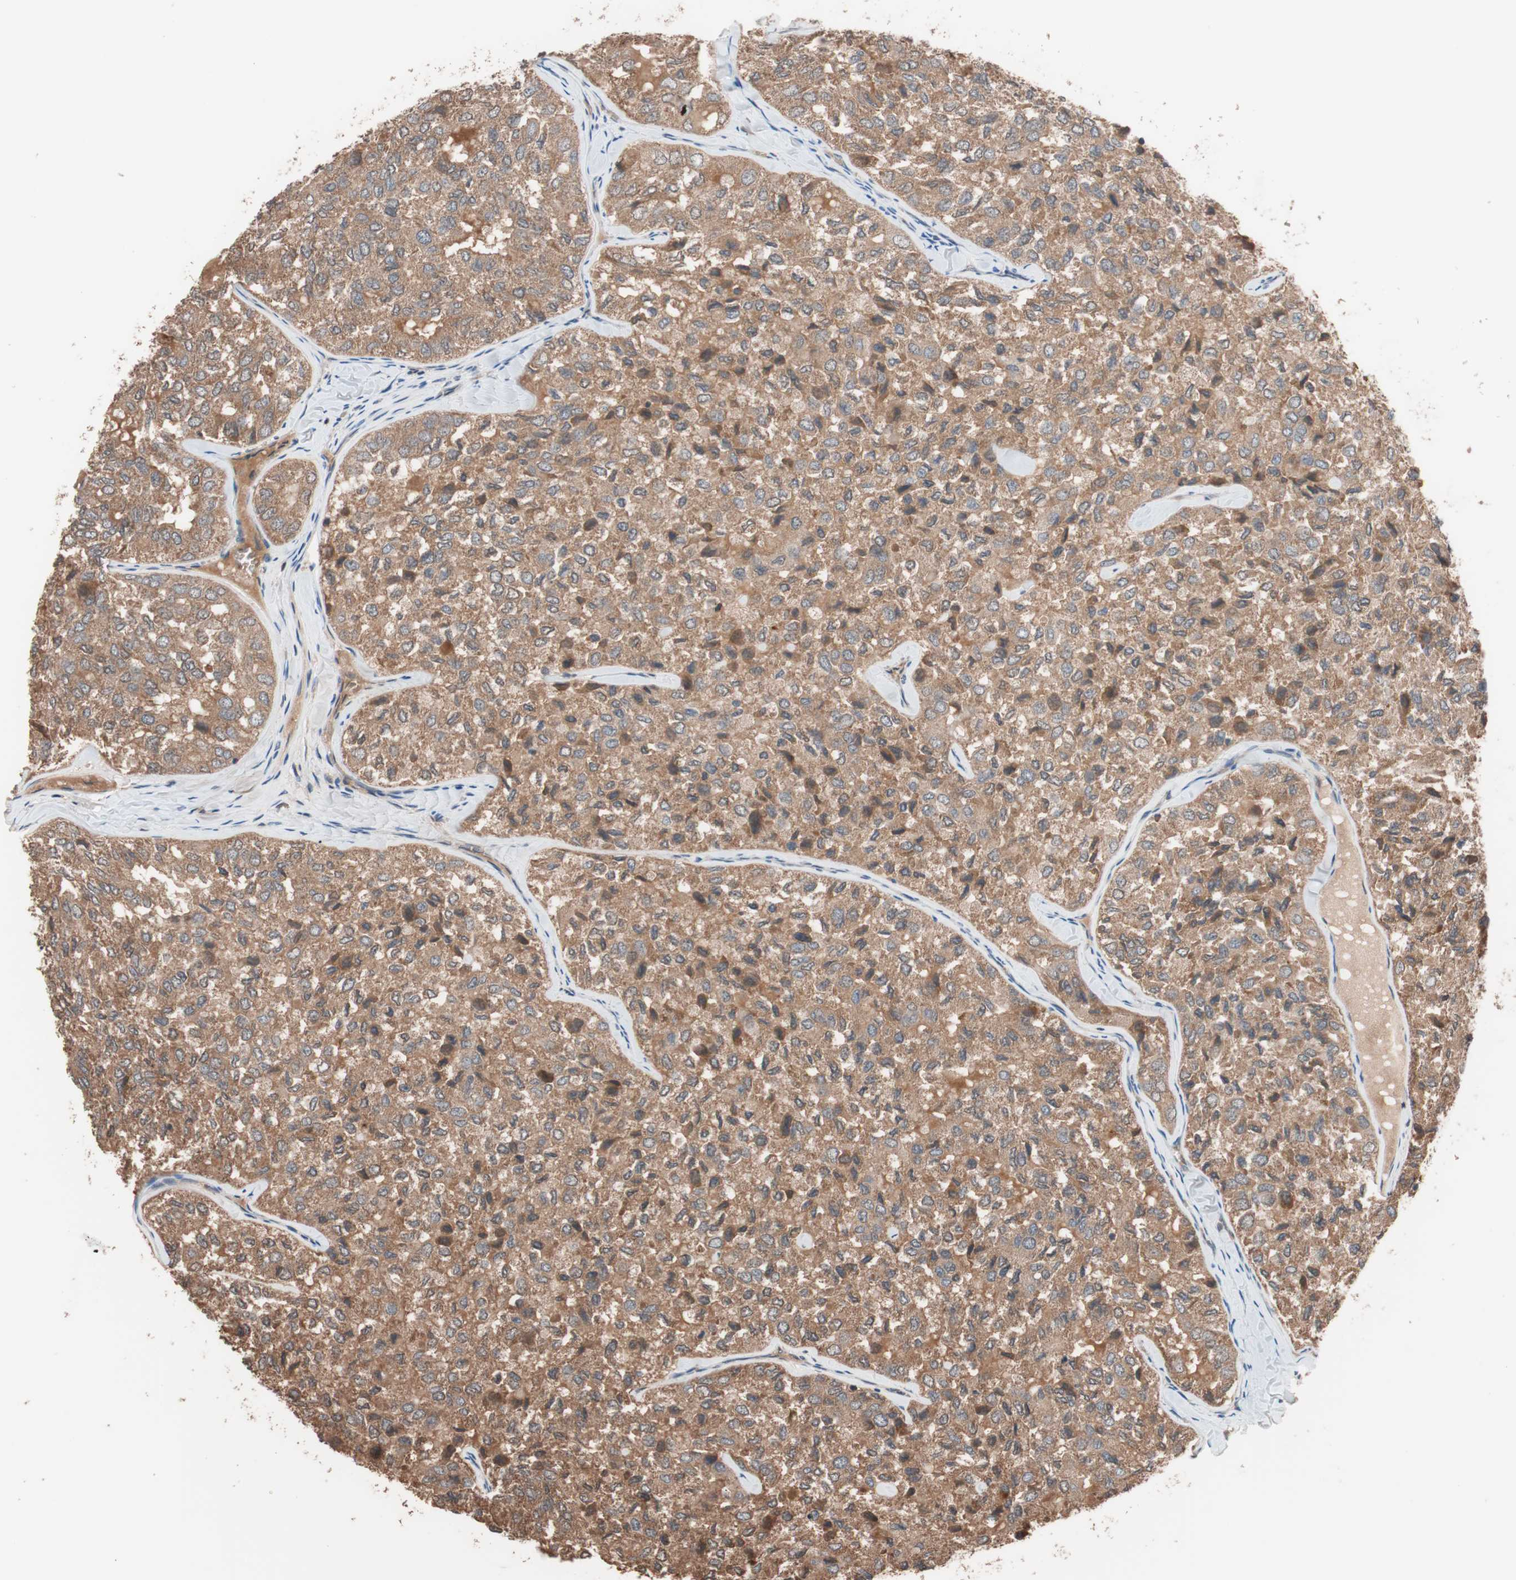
{"staining": {"intensity": "moderate", "quantity": ">75%", "location": "cytoplasmic/membranous"}, "tissue": "thyroid cancer", "cell_type": "Tumor cells", "image_type": "cancer", "snomed": [{"axis": "morphology", "description": "Follicular adenoma carcinoma, NOS"}, {"axis": "topography", "description": "Thyroid gland"}], "caption": "Thyroid cancer was stained to show a protein in brown. There is medium levels of moderate cytoplasmic/membranous expression in about >75% of tumor cells.", "gene": "GLYCTK", "patient": {"sex": "male", "age": 75}}